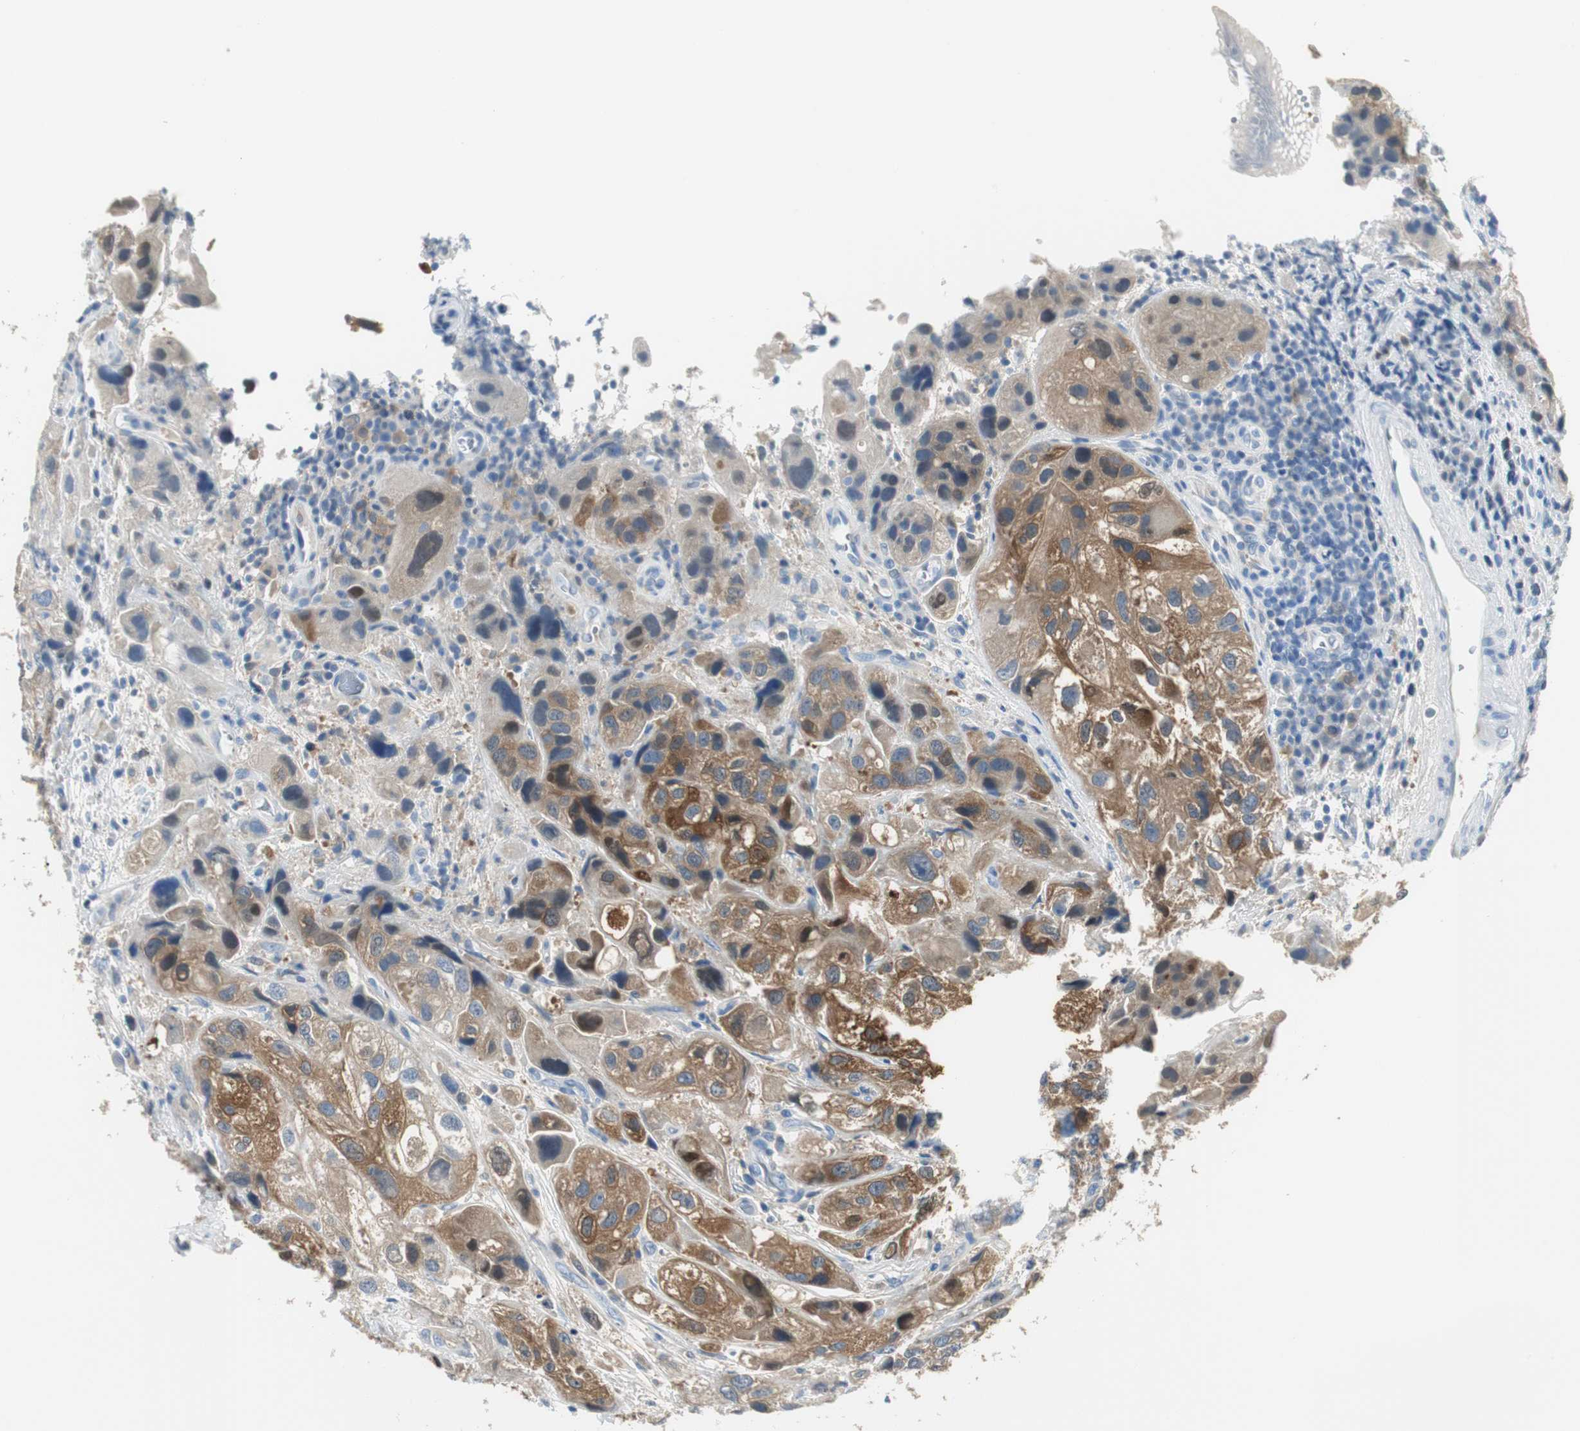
{"staining": {"intensity": "strong", "quantity": ">75%", "location": "cytoplasmic/membranous"}, "tissue": "urothelial cancer", "cell_type": "Tumor cells", "image_type": "cancer", "snomed": [{"axis": "morphology", "description": "Urothelial carcinoma, High grade"}, {"axis": "topography", "description": "Urinary bladder"}], "caption": "An IHC micrograph of neoplastic tissue is shown. Protein staining in brown highlights strong cytoplasmic/membranous positivity in urothelial cancer within tumor cells. (brown staining indicates protein expression, while blue staining denotes nuclei).", "gene": "FBP1", "patient": {"sex": "female", "age": 64}}